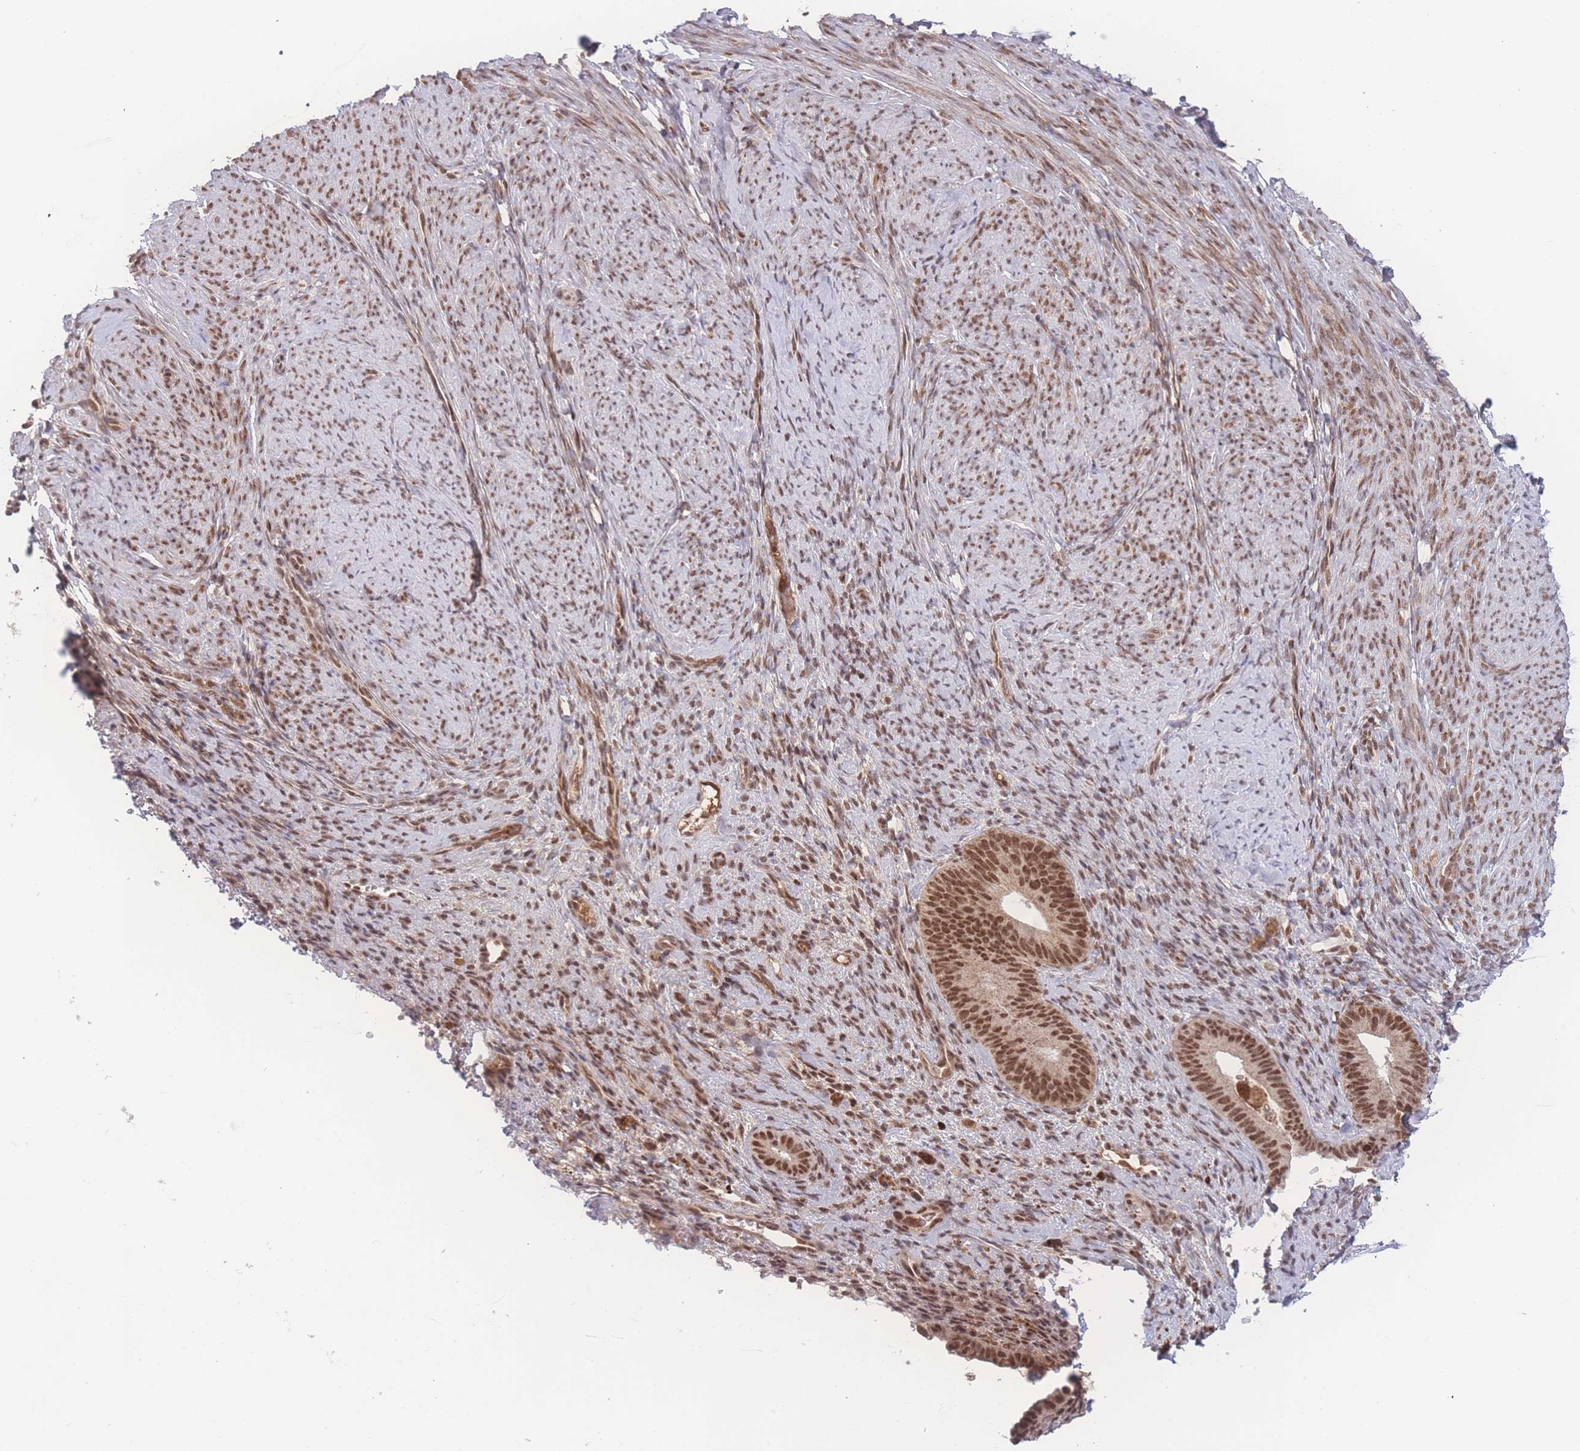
{"staining": {"intensity": "moderate", "quantity": ">75%", "location": "nuclear"}, "tissue": "endometrium", "cell_type": "Cells in endometrial stroma", "image_type": "normal", "snomed": [{"axis": "morphology", "description": "Normal tissue, NOS"}, {"axis": "topography", "description": "Endometrium"}], "caption": "Brown immunohistochemical staining in benign human endometrium shows moderate nuclear expression in about >75% of cells in endometrial stroma. (brown staining indicates protein expression, while blue staining denotes nuclei).", "gene": "RAVER1", "patient": {"sex": "female", "age": 65}}